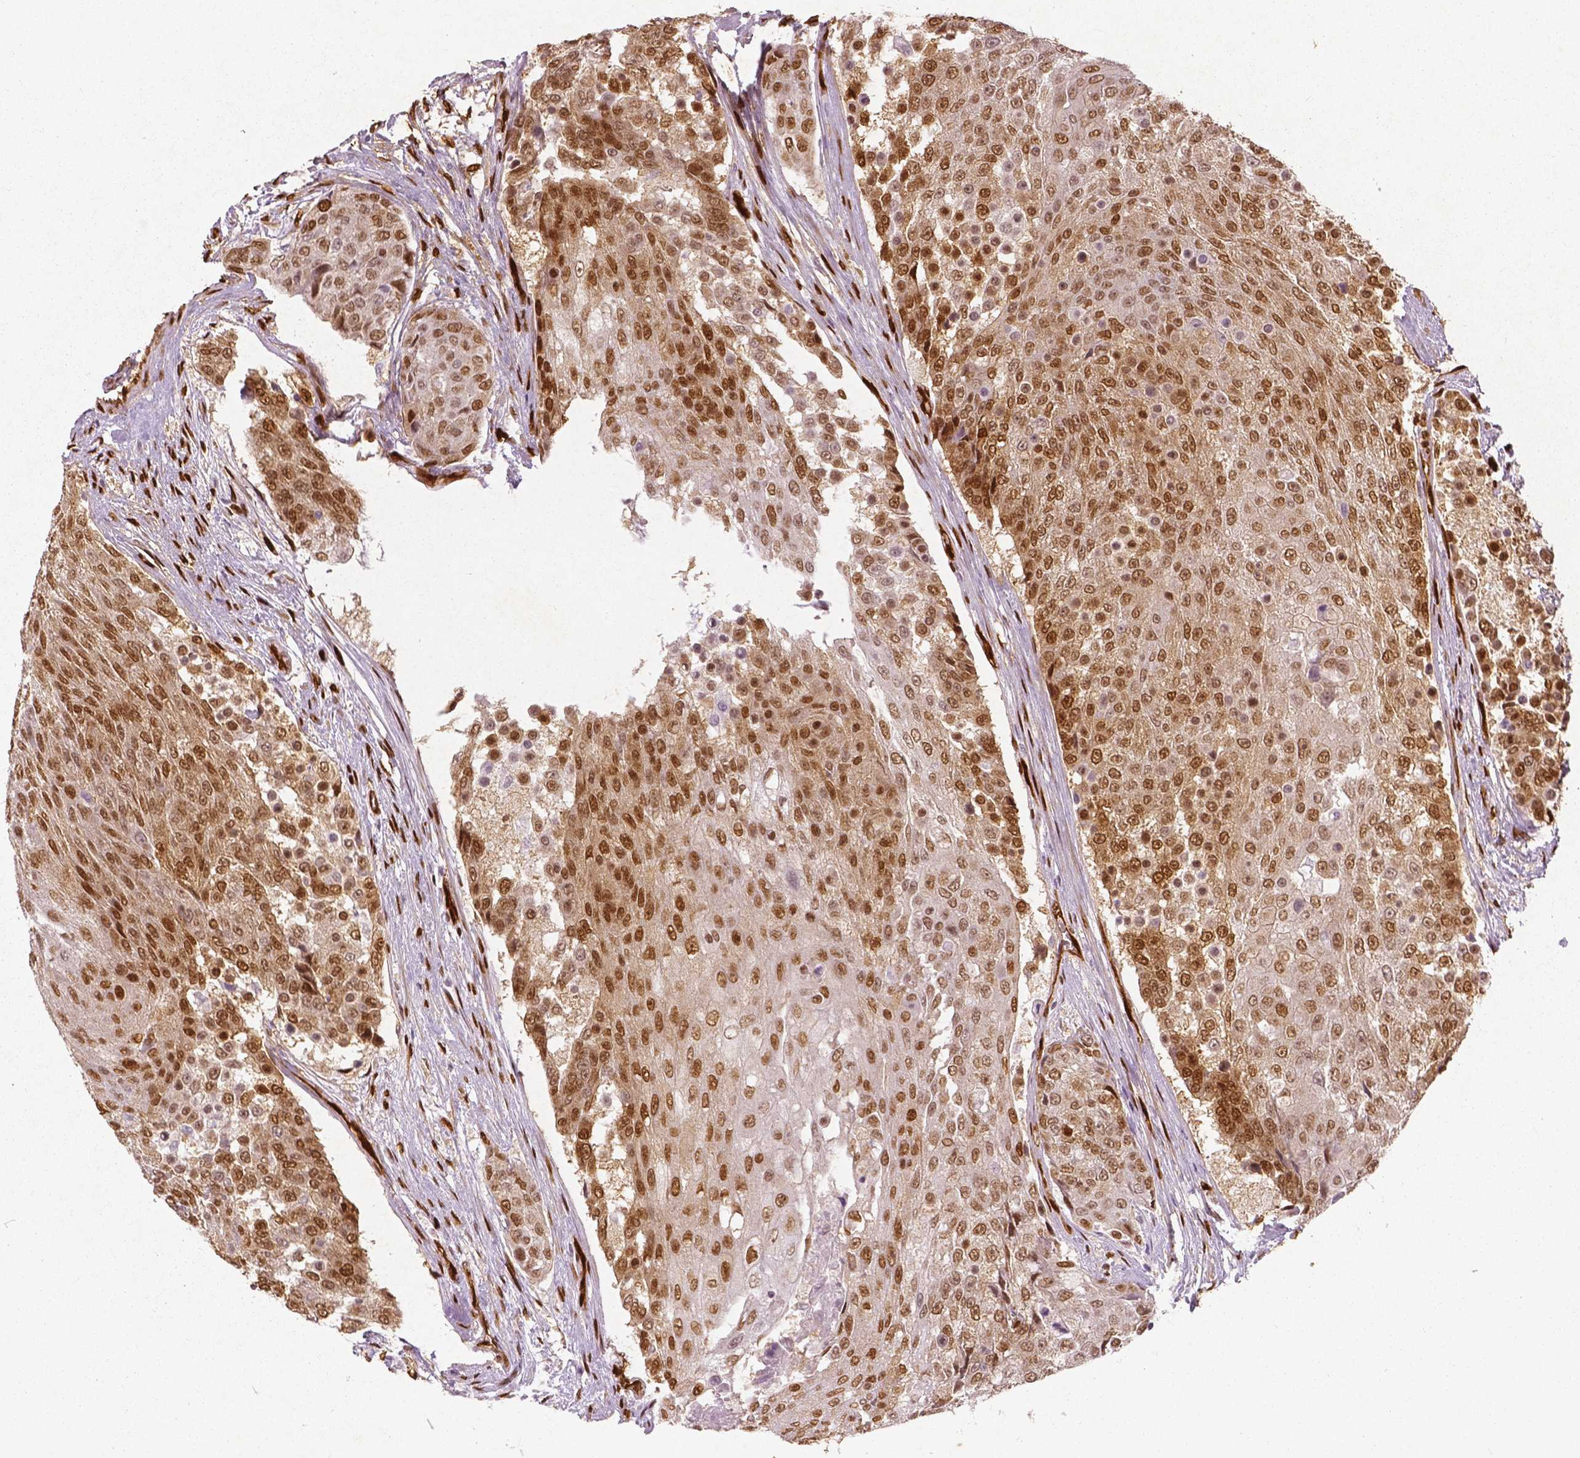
{"staining": {"intensity": "moderate", "quantity": ">75%", "location": "cytoplasmic/membranous,nuclear"}, "tissue": "urothelial cancer", "cell_type": "Tumor cells", "image_type": "cancer", "snomed": [{"axis": "morphology", "description": "Urothelial carcinoma, High grade"}, {"axis": "topography", "description": "Urinary bladder"}], "caption": "Immunohistochemical staining of human urothelial cancer shows medium levels of moderate cytoplasmic/membranous and nuclear positivity in about >75% of tumor cells.", "gene": "WWTR1", "patient": {"sex": "female", "age": 63}}